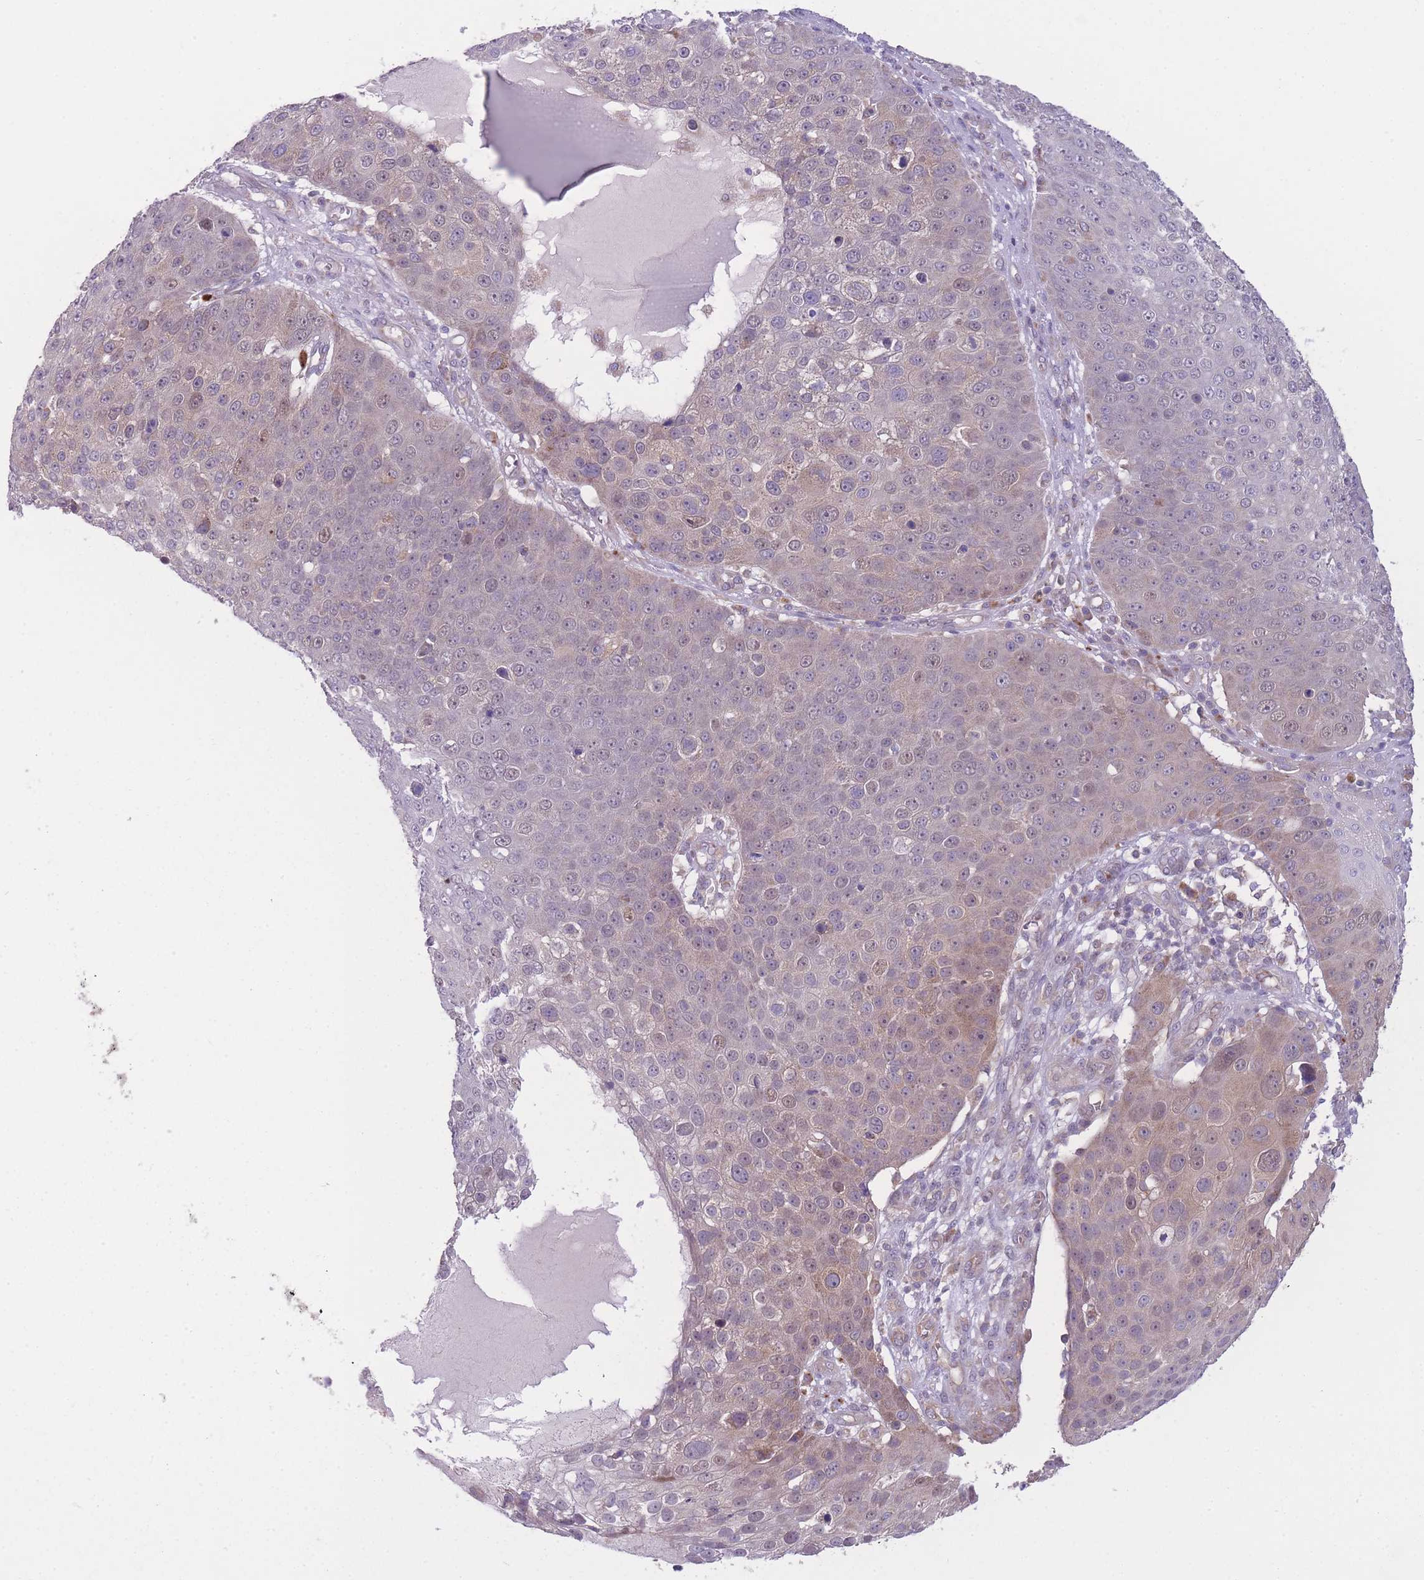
{"staining": {"intensity": "weak", "quantity": "<25%", "location": "cytoplasmic/membranous"}, "tissue": "skin cancer", "cell_type": "Tumor cells", "image_type": "cancer", "snomed": [{"axis": "morphology", "description": "Squamous cell carcinoma, NOS"}, {"axis": "topography", "description": "Skin"}], "caption": "Tumor cells are negative for brown protein staining in skin squamous cell carcinoma.", "gene": "CCT6B", "patient": {"sex": "male", "age": 71}}